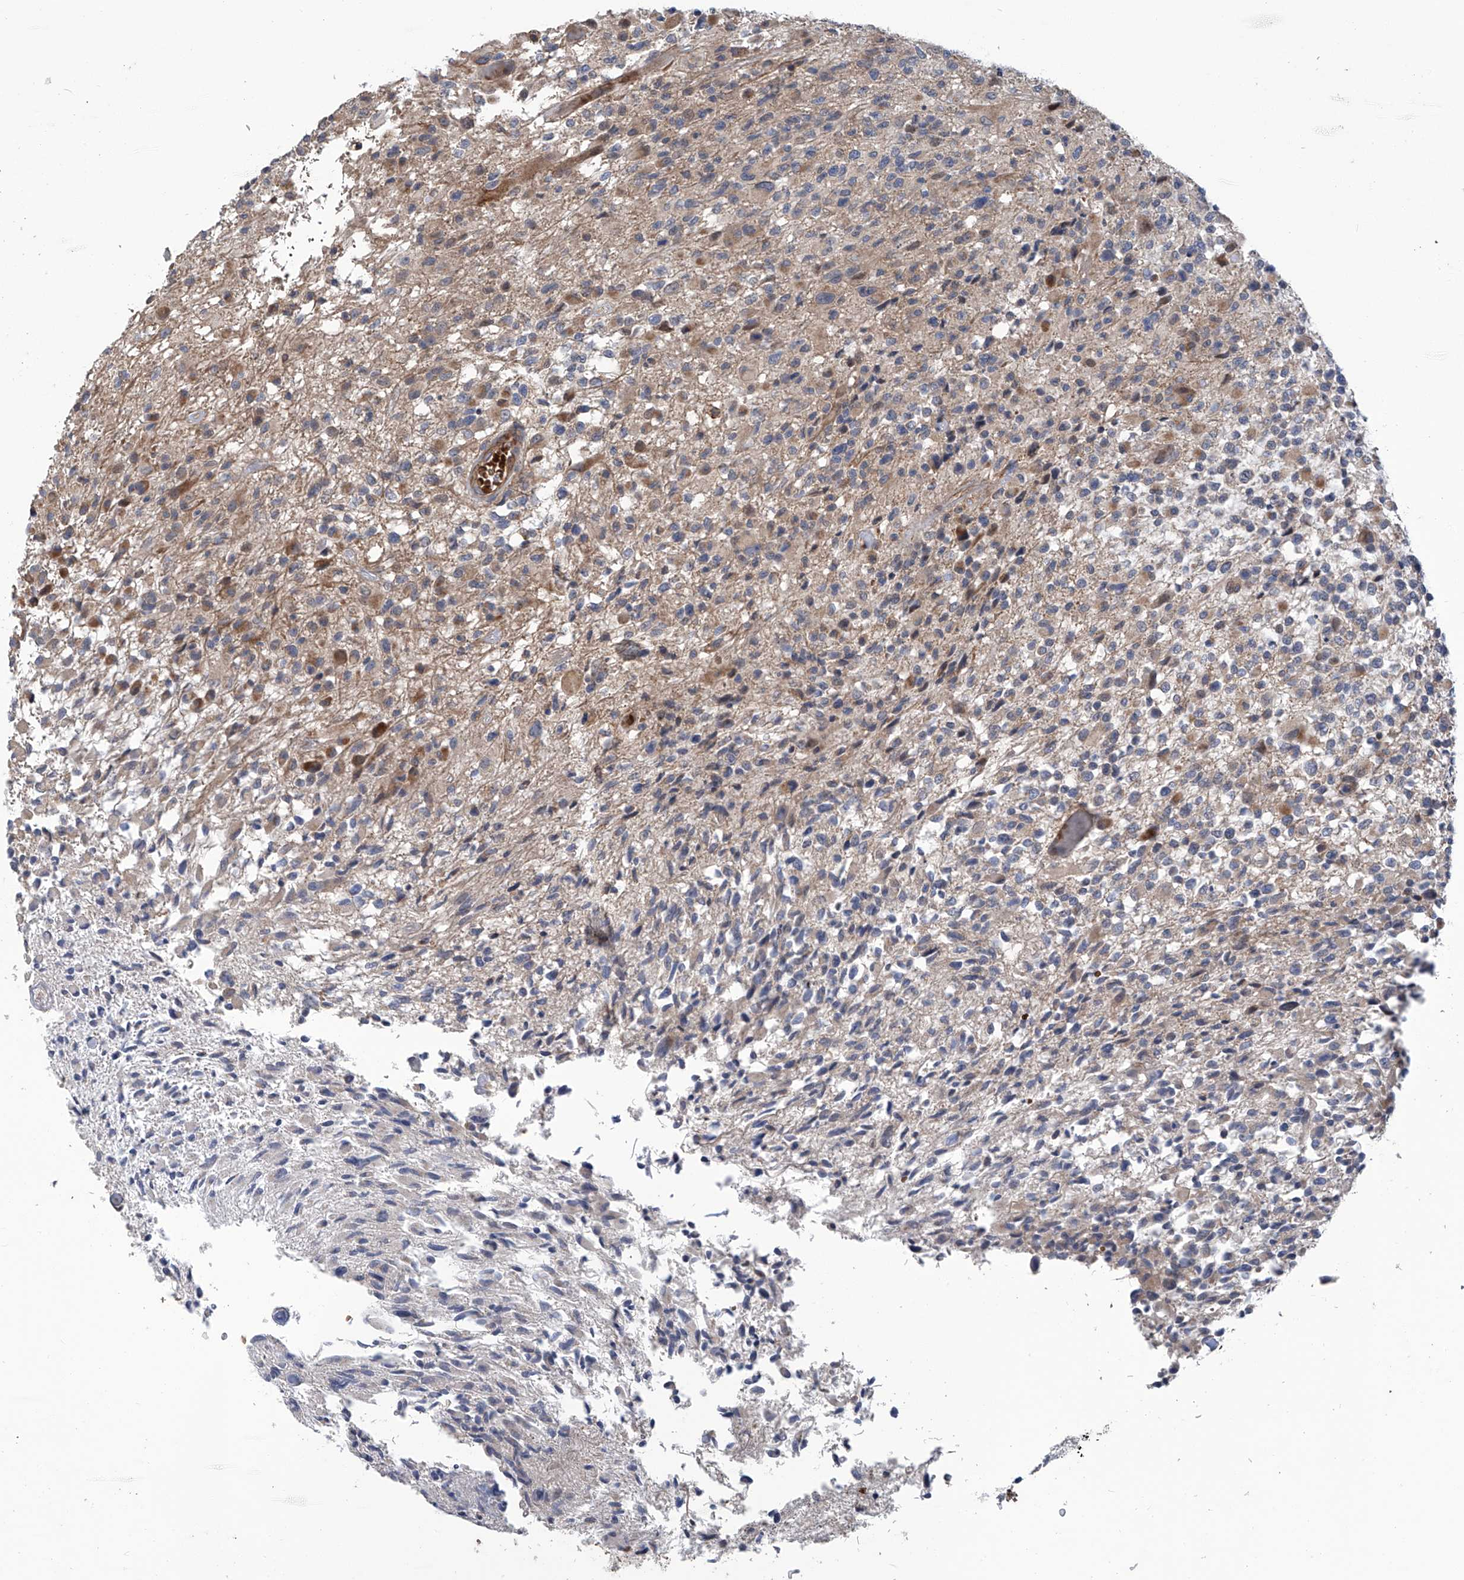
{"staining": {"intensity": "negative", "quantity": "none", "location": "none"}, "tissue": "glioma", "cell_type": "Tumor cells", "image_type": "cancer", "snomed": [{"axis": "morphology", "description": "Glioma, malignant, High grade"}, {"axis": "morphology", "description": "Glioblastoma, NOS"}, {"axis": "topography", "description": "Brain"}], "caption": "The micrograph exhibits no significant expression in tumor cells of glioma.", "gene": "EIF2D", "patient": {"sex": "male", "age": 60}}